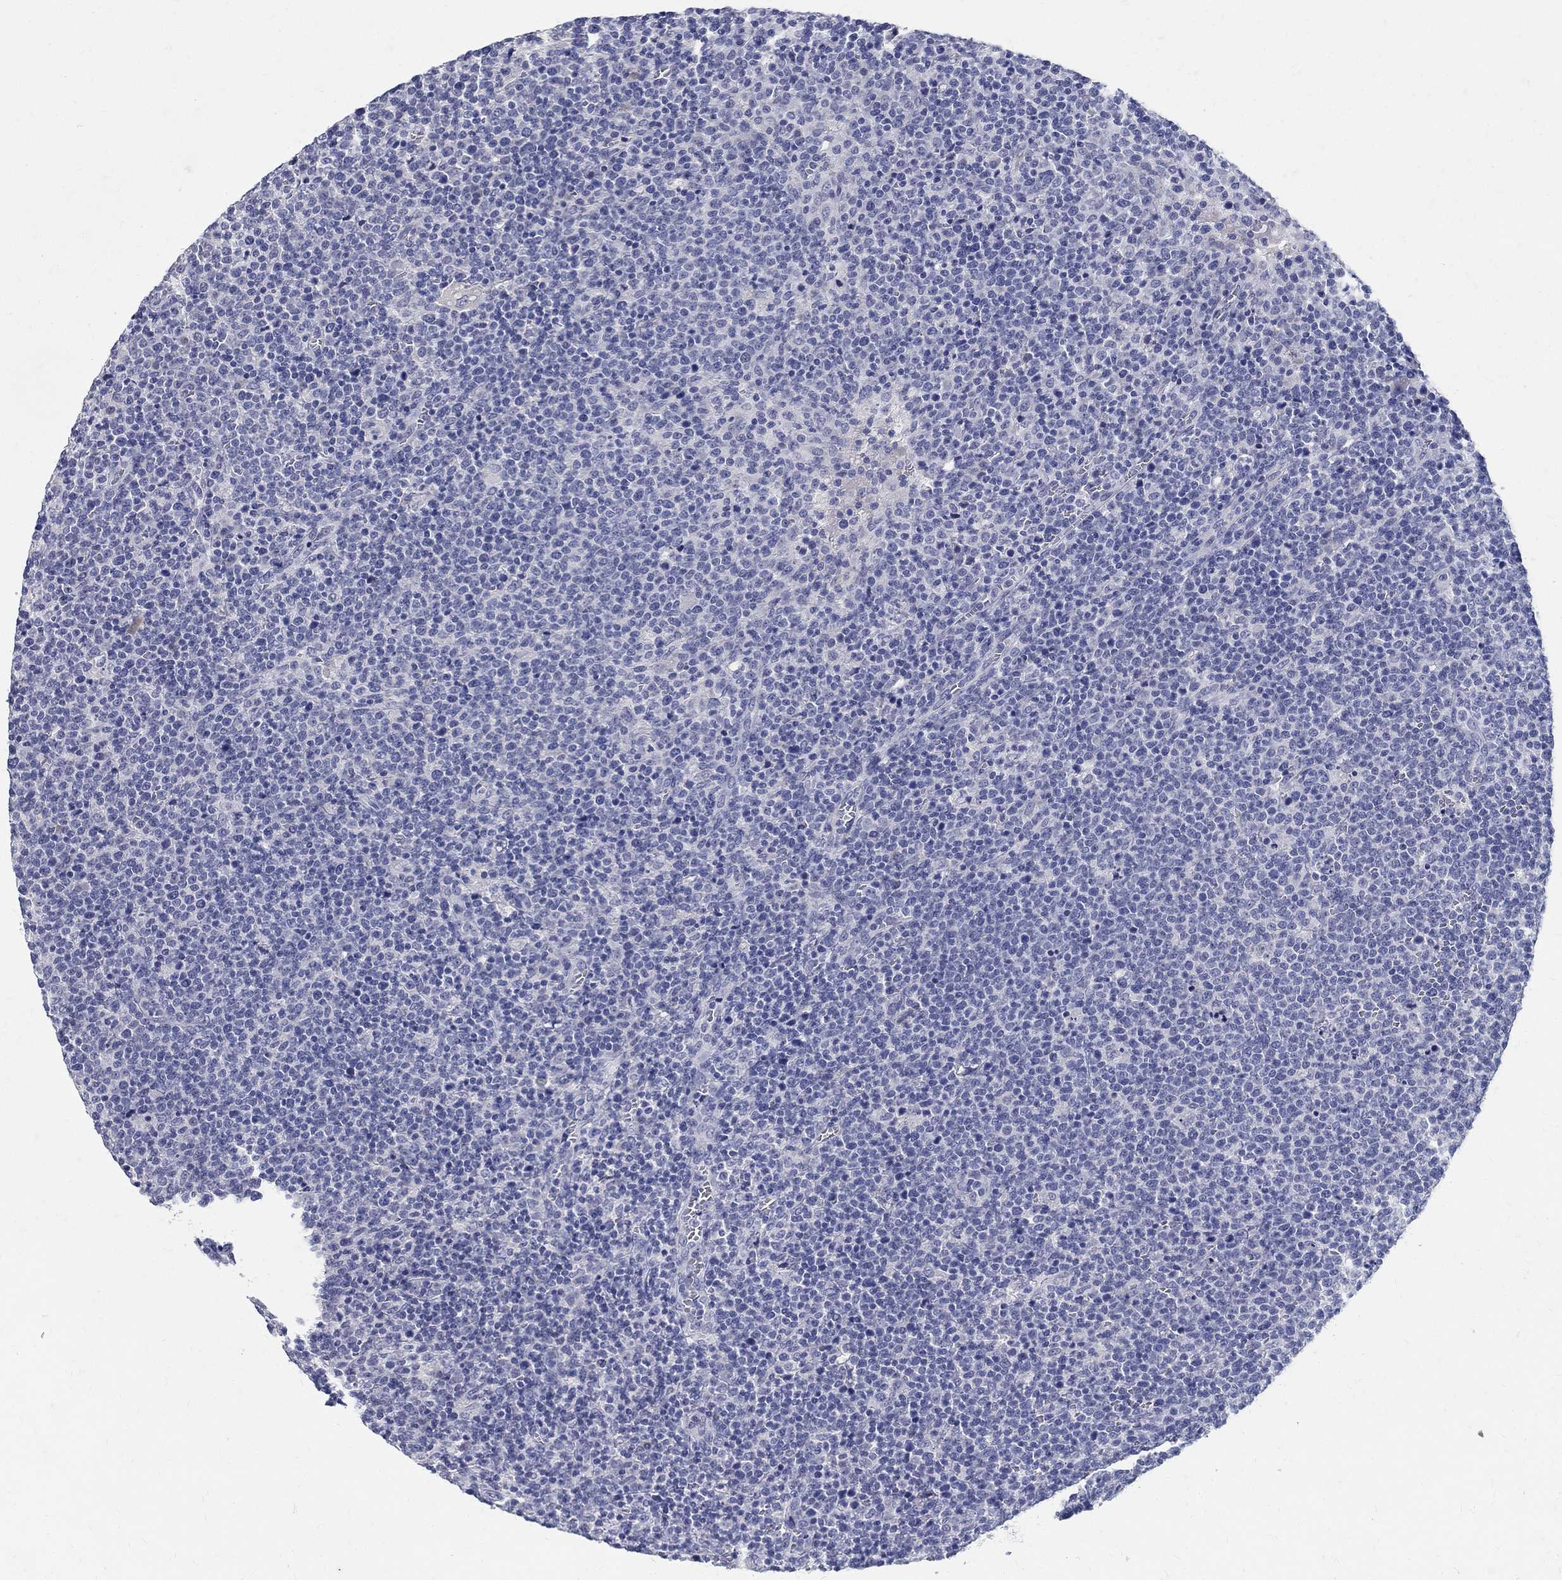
{"staining": {"intensity": "negative", "quantity": "none", "location": "none"}, "tissue": "lymphoma", "cell_type": "Tumor cells", "image_type": "cancer", "snomed": [{"axis": "morphology", "description": "Malignant lymphoma, non-Hodgkin's type, High grade"}, {"axis": "topography", "description": "Lymph node"}], "caption": "The IHC micrograph has no significant positivity in tumor cells of malignant lymphoma, non-Hodgkin's type (high-grade) tissue.", "gene": "SOX2", "patient": {"sex": "male", "age": 61}}